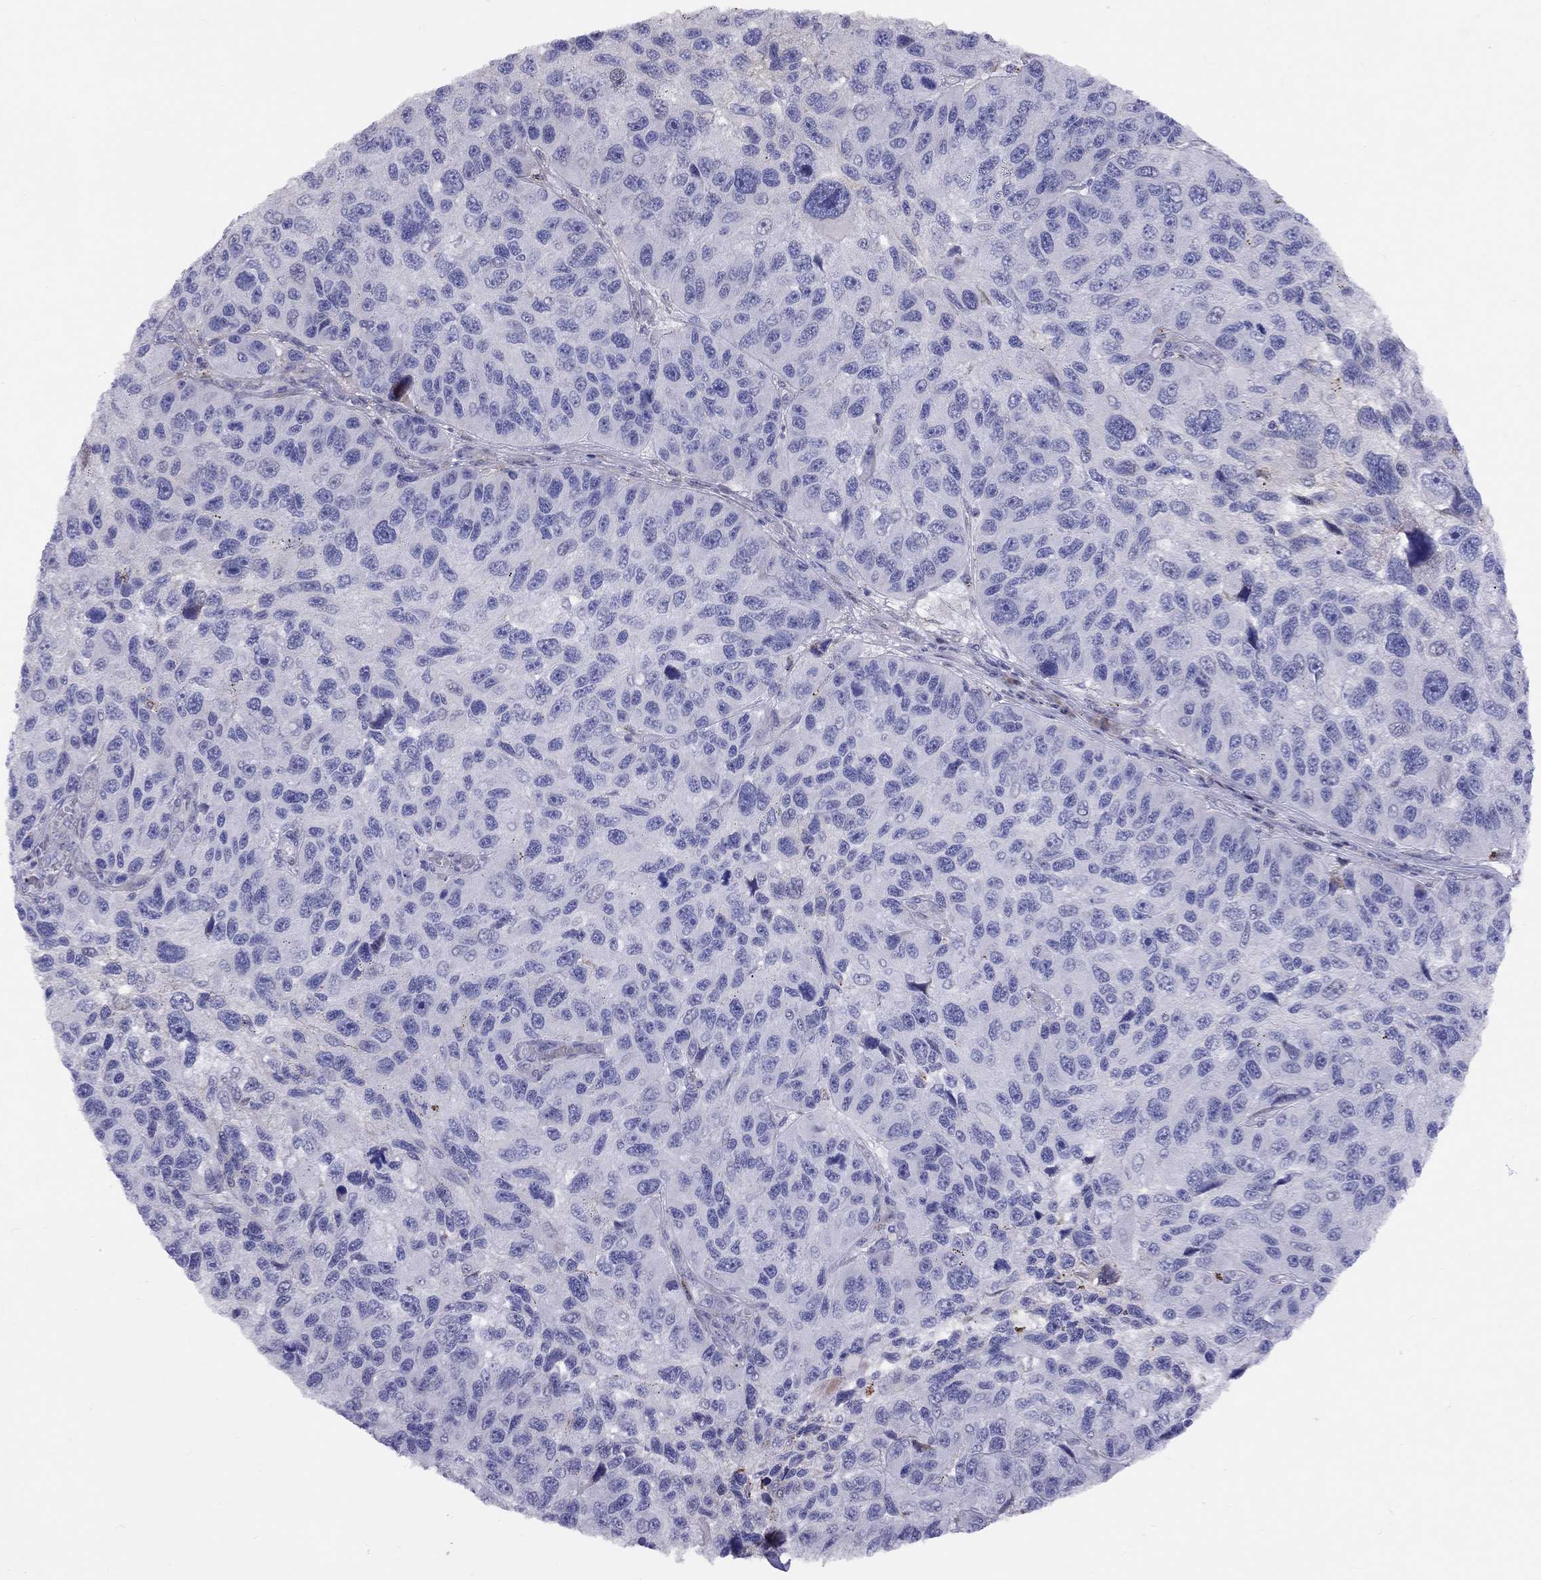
{"staining": {"intensity": "negative", "quantity": "none", "location": "none"}, "tissue": "melanoma", "cell_type": "Tumor cells", "image_type": "cancer", "snomed": [{"axis": "morphology", "description": "Malignant melanoma, NOS"}, {"axis": "topography", "description": "Skin"}], "caption": "A high-resolution micrograph shows immunohistochemistry (IHC) staining of malignant melanoma, which exhibits no significant positivity in tumor cells.", "gene": "MAGEB4", "patient": {"sex": "male", "age": 53}}